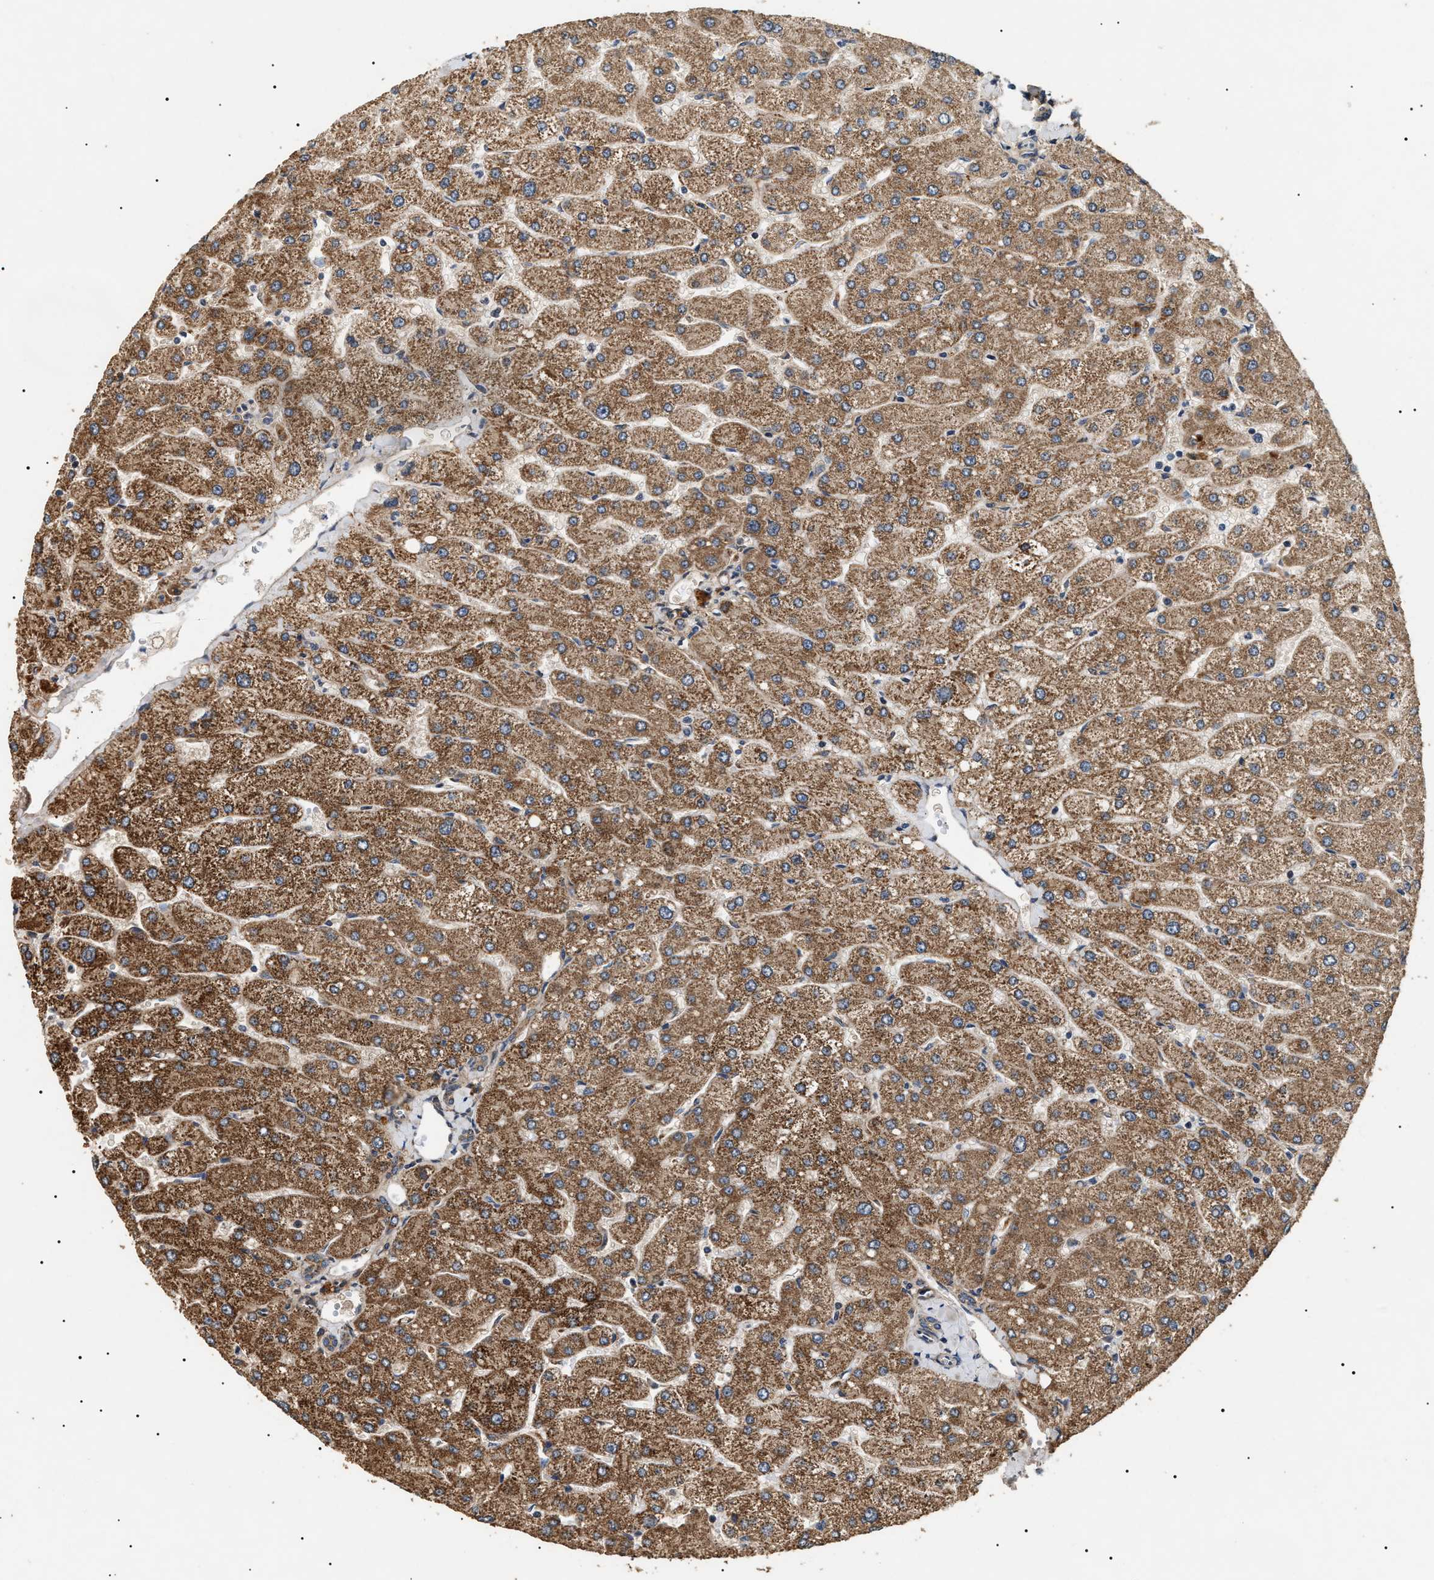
{"staining": {"intensity": "strong", "quantity": "<25%", "location": "cytoplasmic/membranous"}, "tissue": "liver", "cell_type": "Cholangiocytes", "image_type": "normal", "snomed": [{"axis": "morphology", "description": "Normal tissue, NOS"}, {"axis": "topography", "description": "Liver"}], "caption": "IHC histopathology image of benign liver stained for a protein (brown), which displays medium levels of strong cytoplasmic/membranous staining in about <25% of cholangiocytes.", "gene": "ZBTB26", "patient": {"sex": "male", "age": 55}}